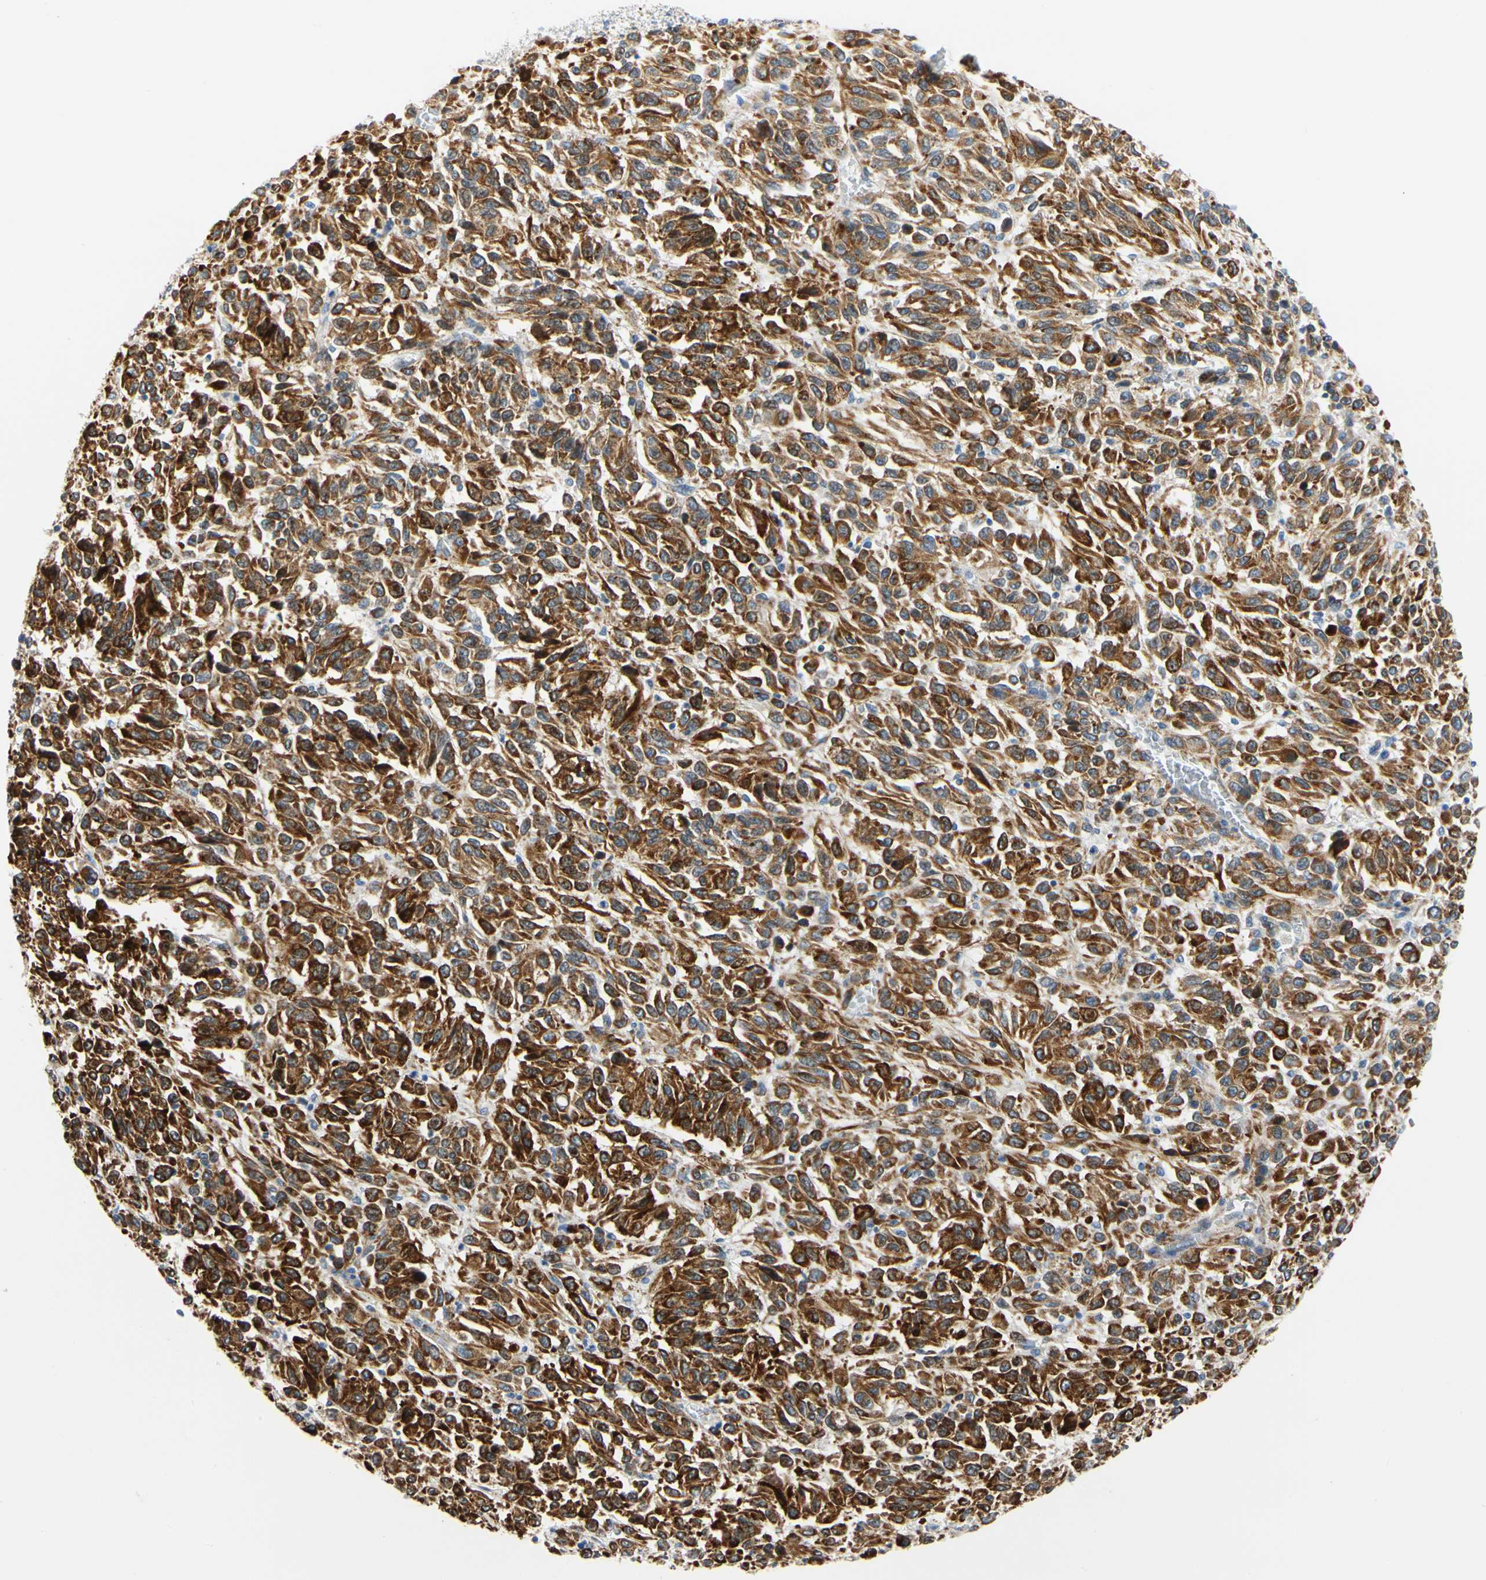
{"staining": {"intensity": "strong", "quantity": ">75%", "location": "cytoplasmic/membranous"}, "tissue": "melanoma", "cell_type": "Tumor cells", "image_type": "cancer", "snomed": [{"axis": "morphology", "description": "Malignant melanoma, Metastatic site"}, {"axis": "topography", "description": "Lung"}], "caption": "Melanoma was stained to show a protein in brown. There is high levels of strong cytoplasmic/membranous positivity in approximately >75% of tumor cells.", "gene": "ZNF236", "patient": {"sex": "male", "age": 64}}